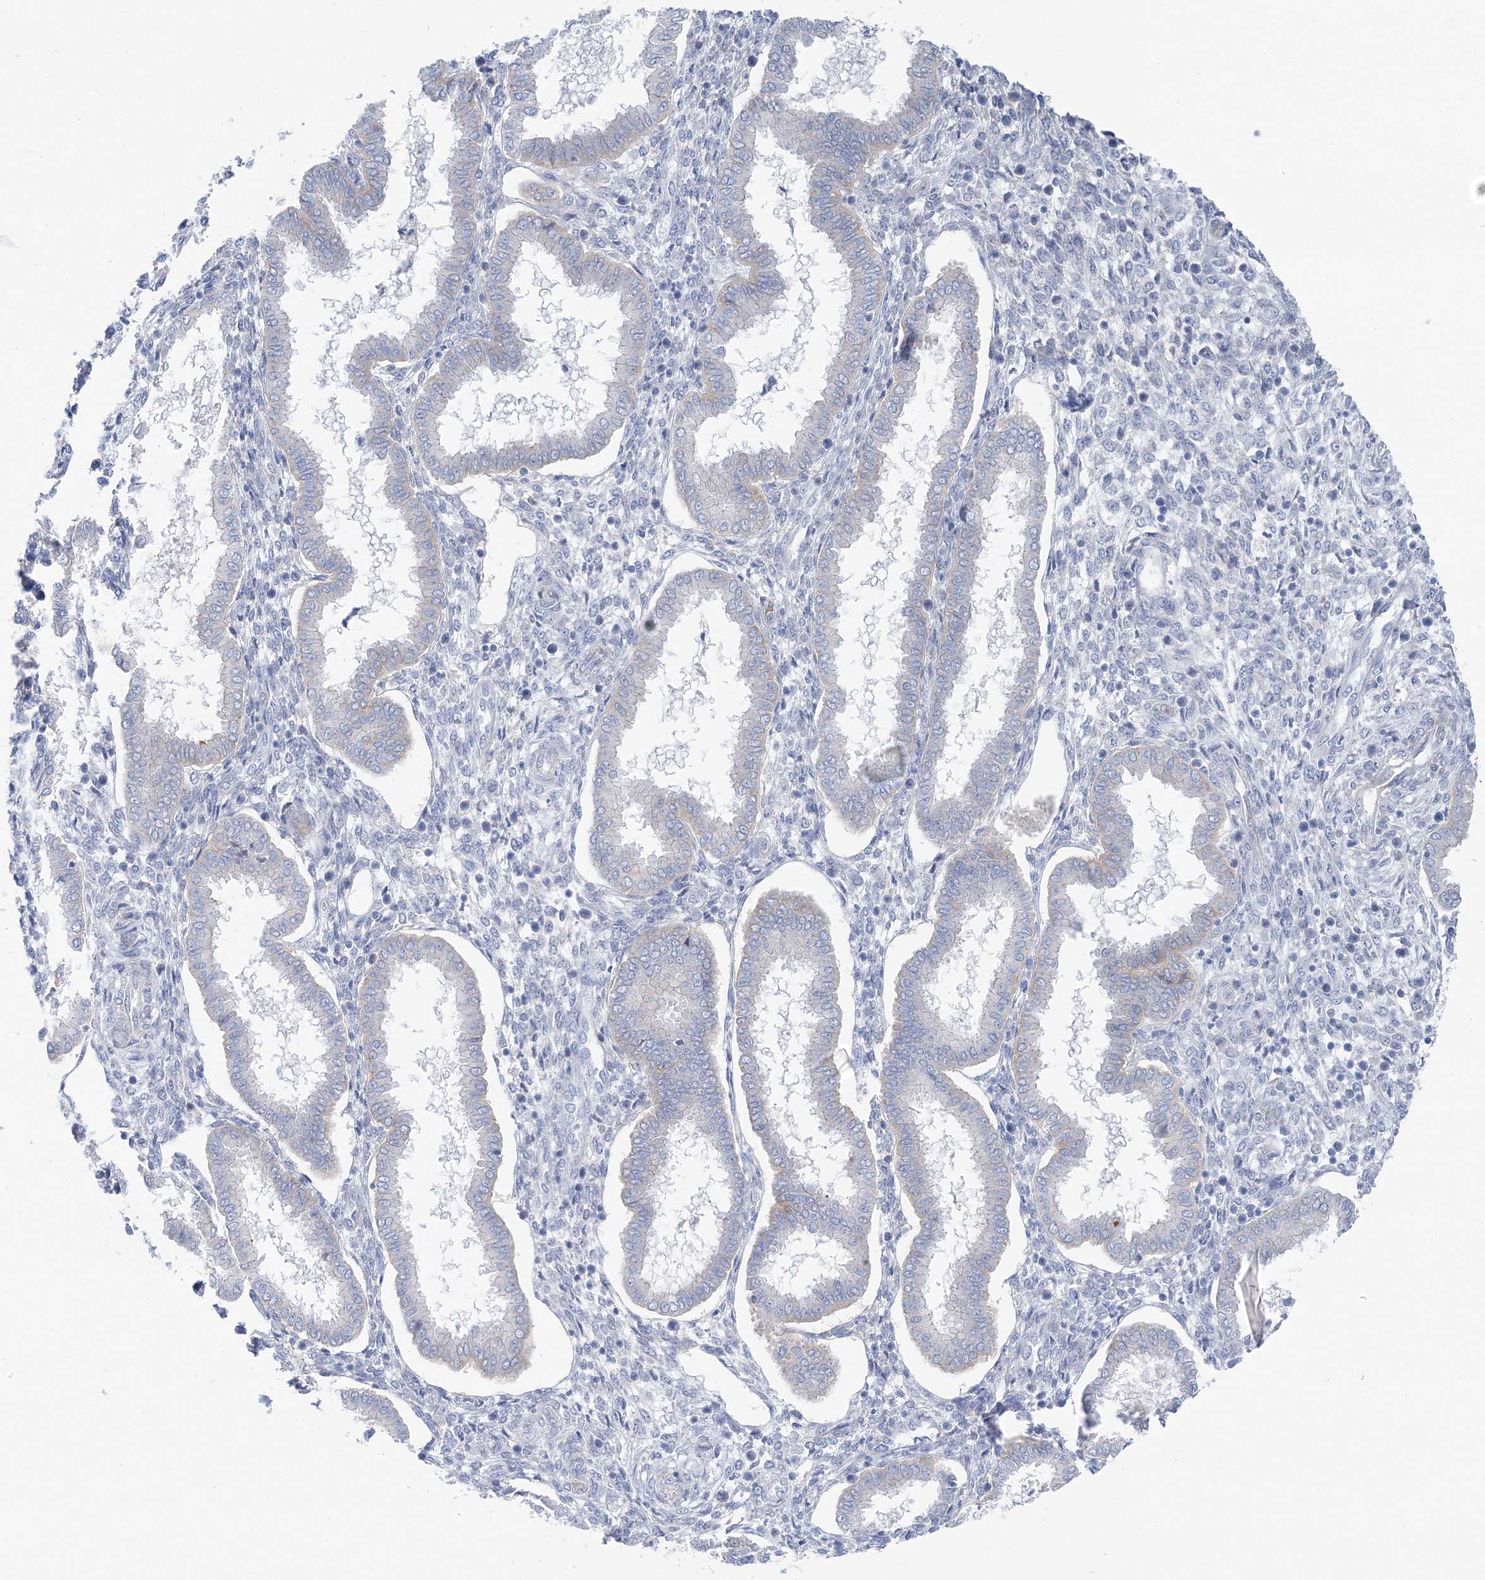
{"staining": {"intensity": "negative", "quantity": "none", "location": "none"}, "tissue": "endometrium", "cell_type": "Cells in endometrial stroma", "image_type": "normal", "snomed": [{"axis": "morphology", "description": "Normal tissue, NOS"}, {"axis": "topography", "description": "Endometrium"}], "caption": "The histopathology image demonstrates no significant expression in cells in endometrial stroma of endometrium.", "gene": "SLC5A6", "patient": {"sex": "female", "age": 24}}